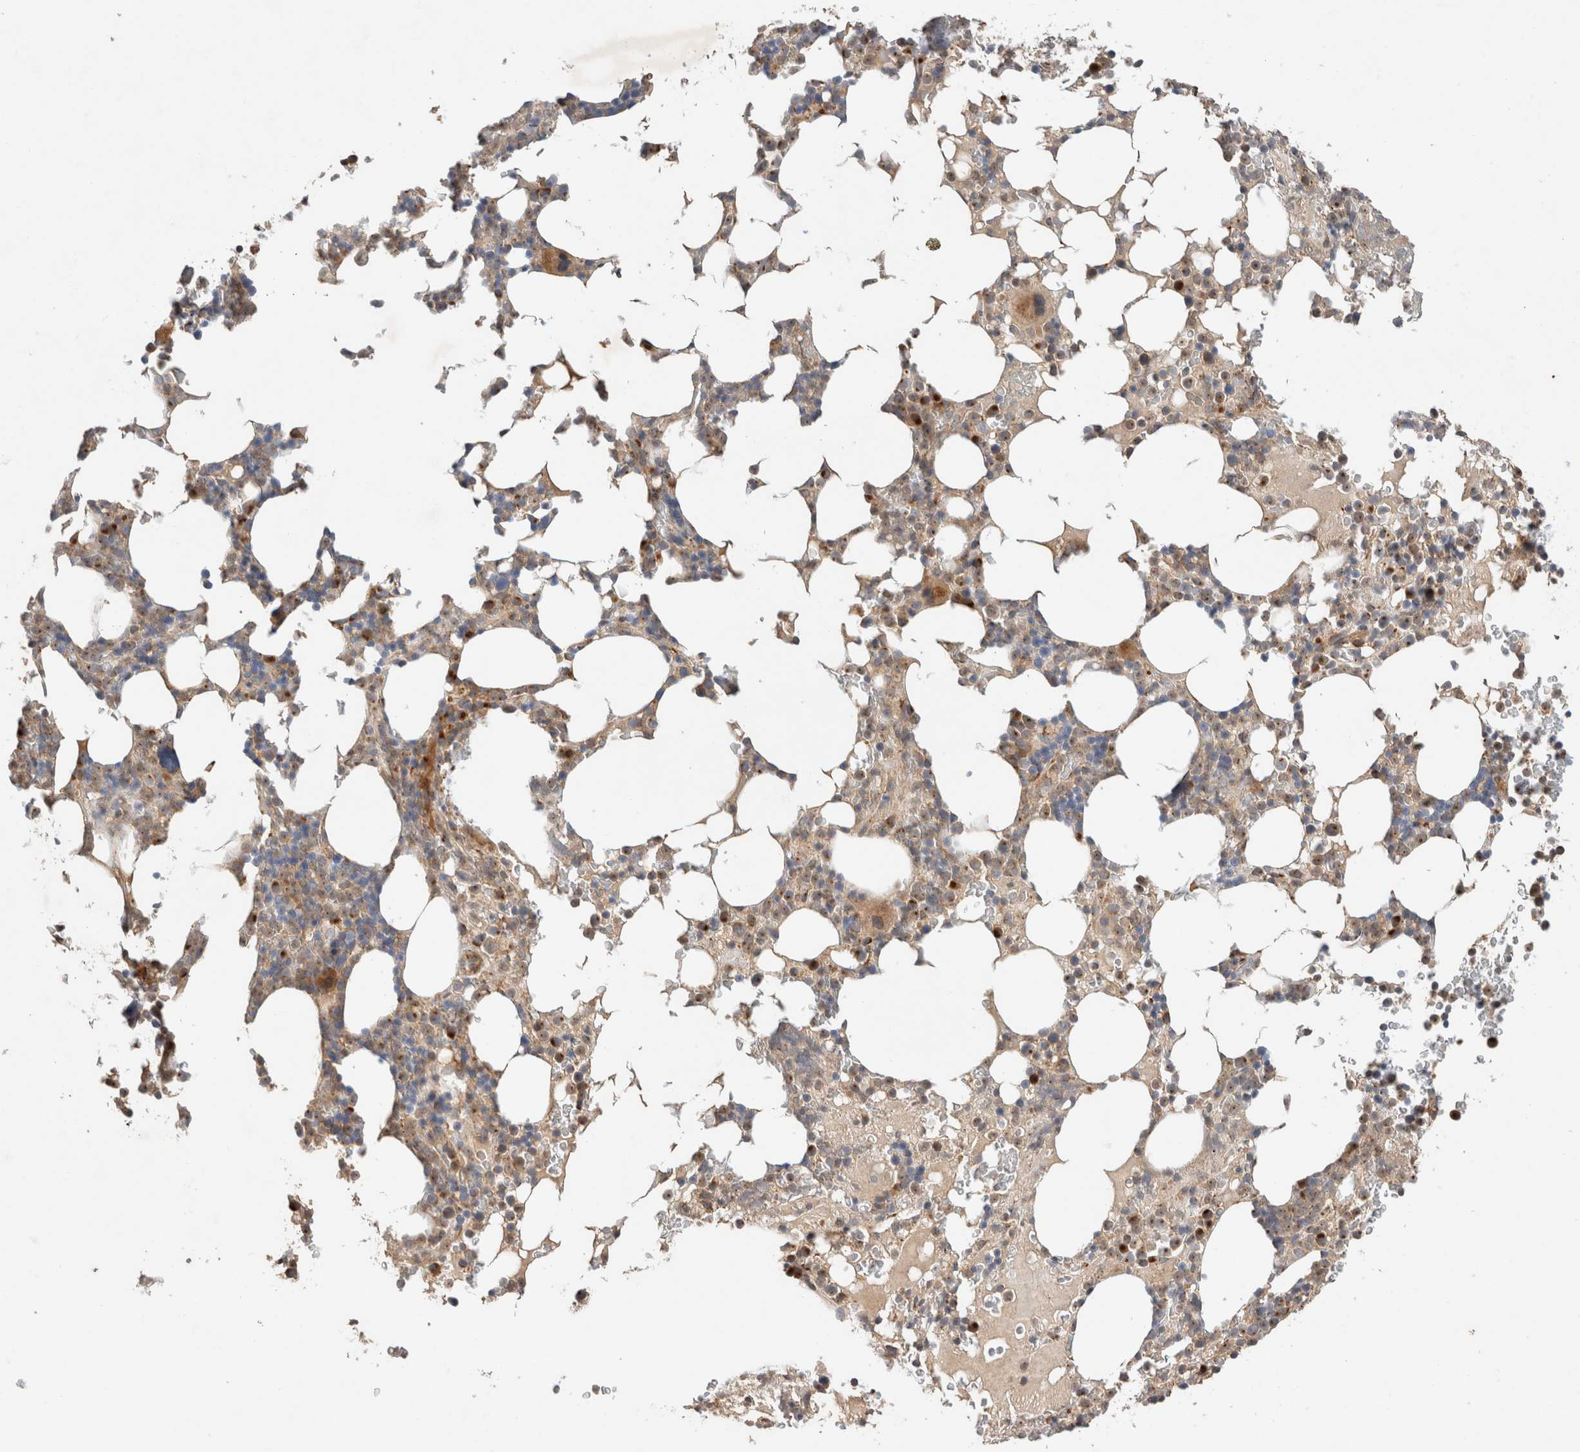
{"staining": {"intensity": "moderate", "quantity": "25%-75%", "location": "cytoplasmic/membranous"}, "tissue": "bone marrow", "cell_type": "Hematopoietic cells", "image_type": "normal", "snomed": [{"axis": "morphology", "description": "Normal tissue, NOS"}, {"axis": "topography", "description": "Bone marrow"}], "caption": "Moderate cytoplasmic/membranous staining is identified in about 25%-75% of hematopoietic cells in normal bone marrow. (DAB (3,3'-diaminobenzidine) IHC, brown staining for protein, blue staining for nuclei).", "gene": "ARMC9", "patient": {"sex": "male", "age": 58}}